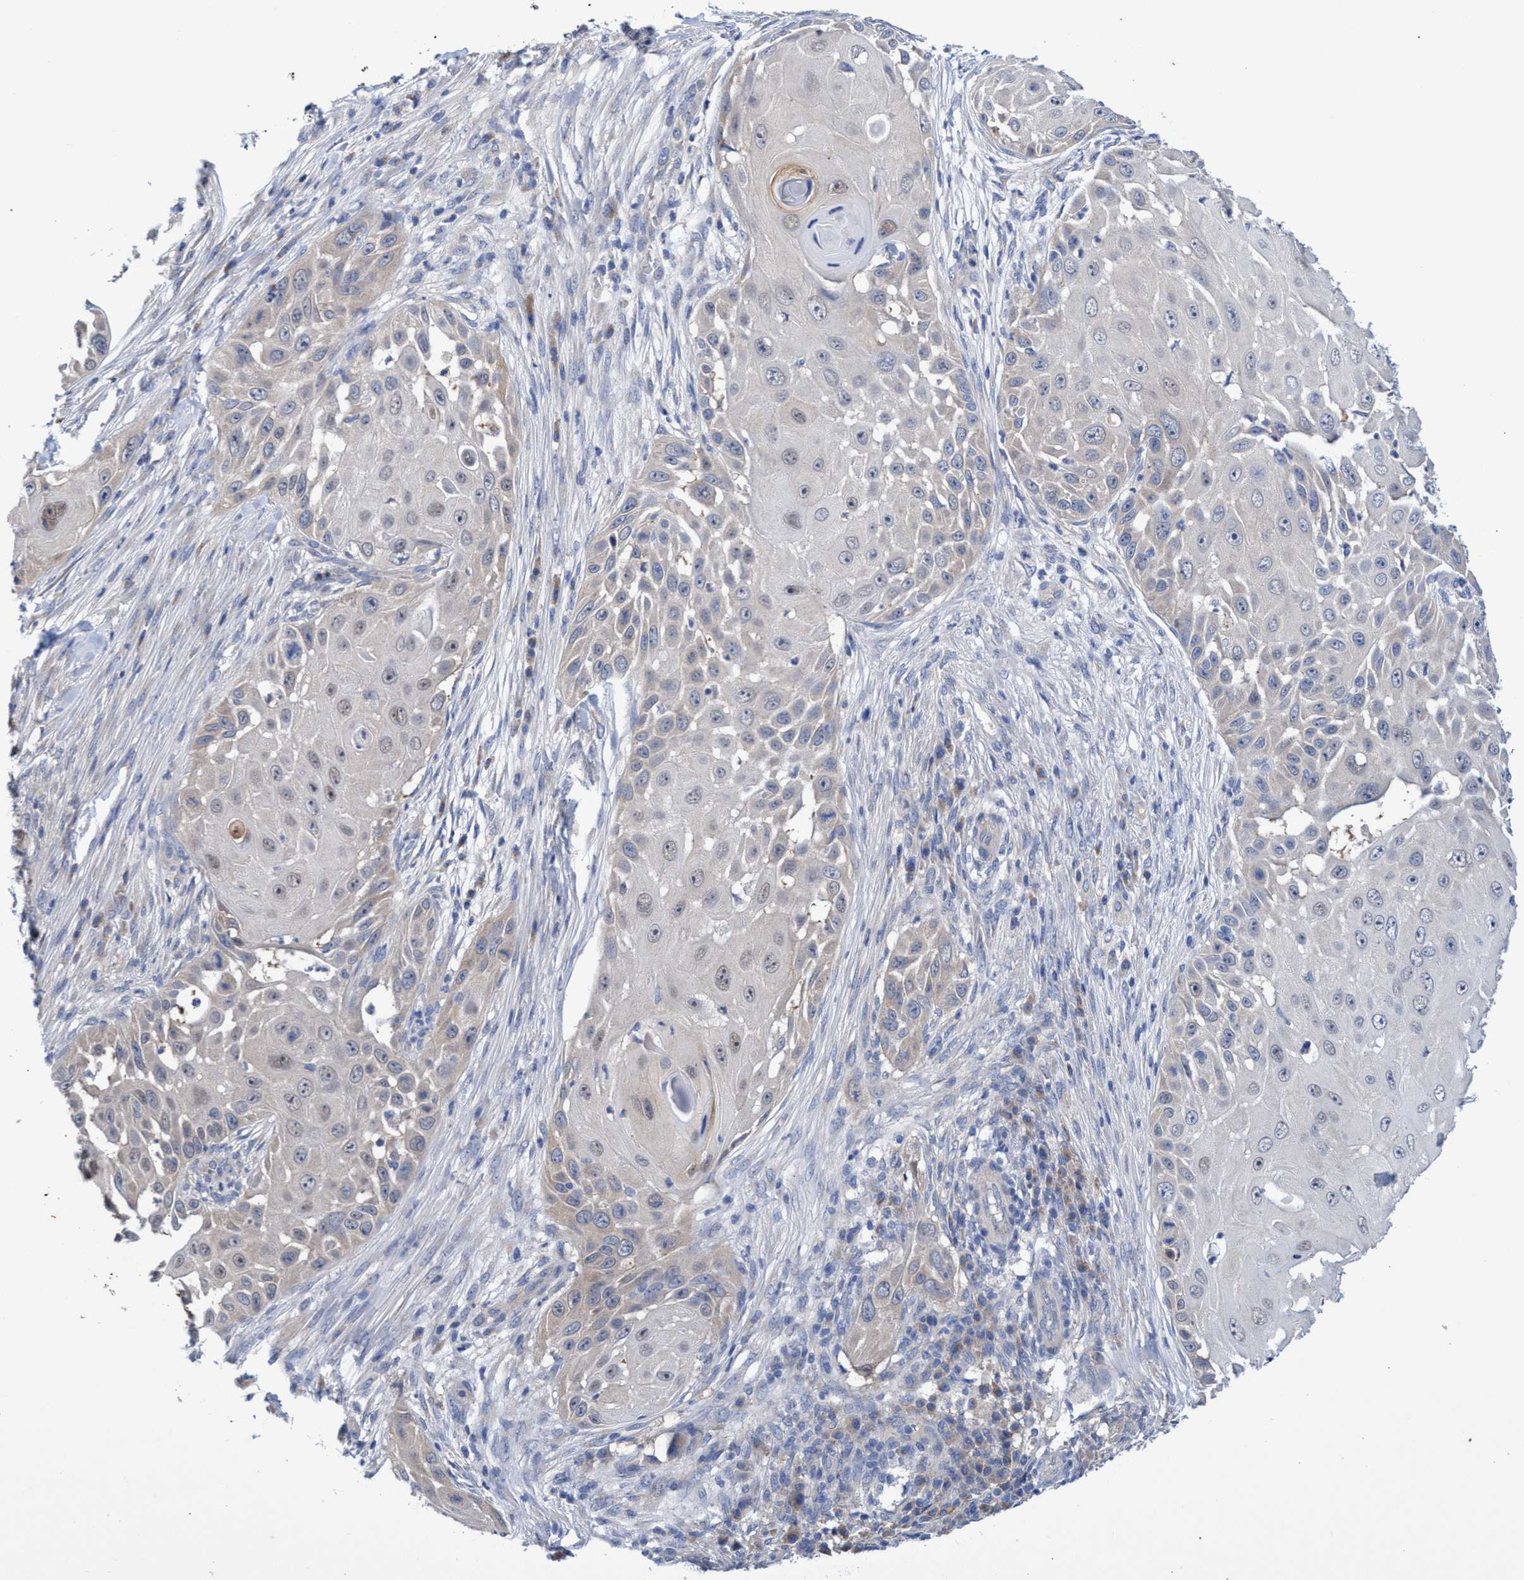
{"staining": {"intensity": "weak", "quantity": "<25%", "location": "cytoplasmic/membranous"}, "tissue": "skin cancer", "cell_type": "Tumor cells", "image_type": "cancer", "snomed": [{"axis": "morphology", "description": "Squamous cell carcinoma, NOS"}, {"axis": "topography", "description": "Skin"}], "caption": "High power microscopy histopathology image of an immunohistochemistry (IHC) histopathology image of skin cancer, revealing no significant positivity in tumor cells.", "gene": "SVEP1", "patient": {"sex": "female", "age": 44}}